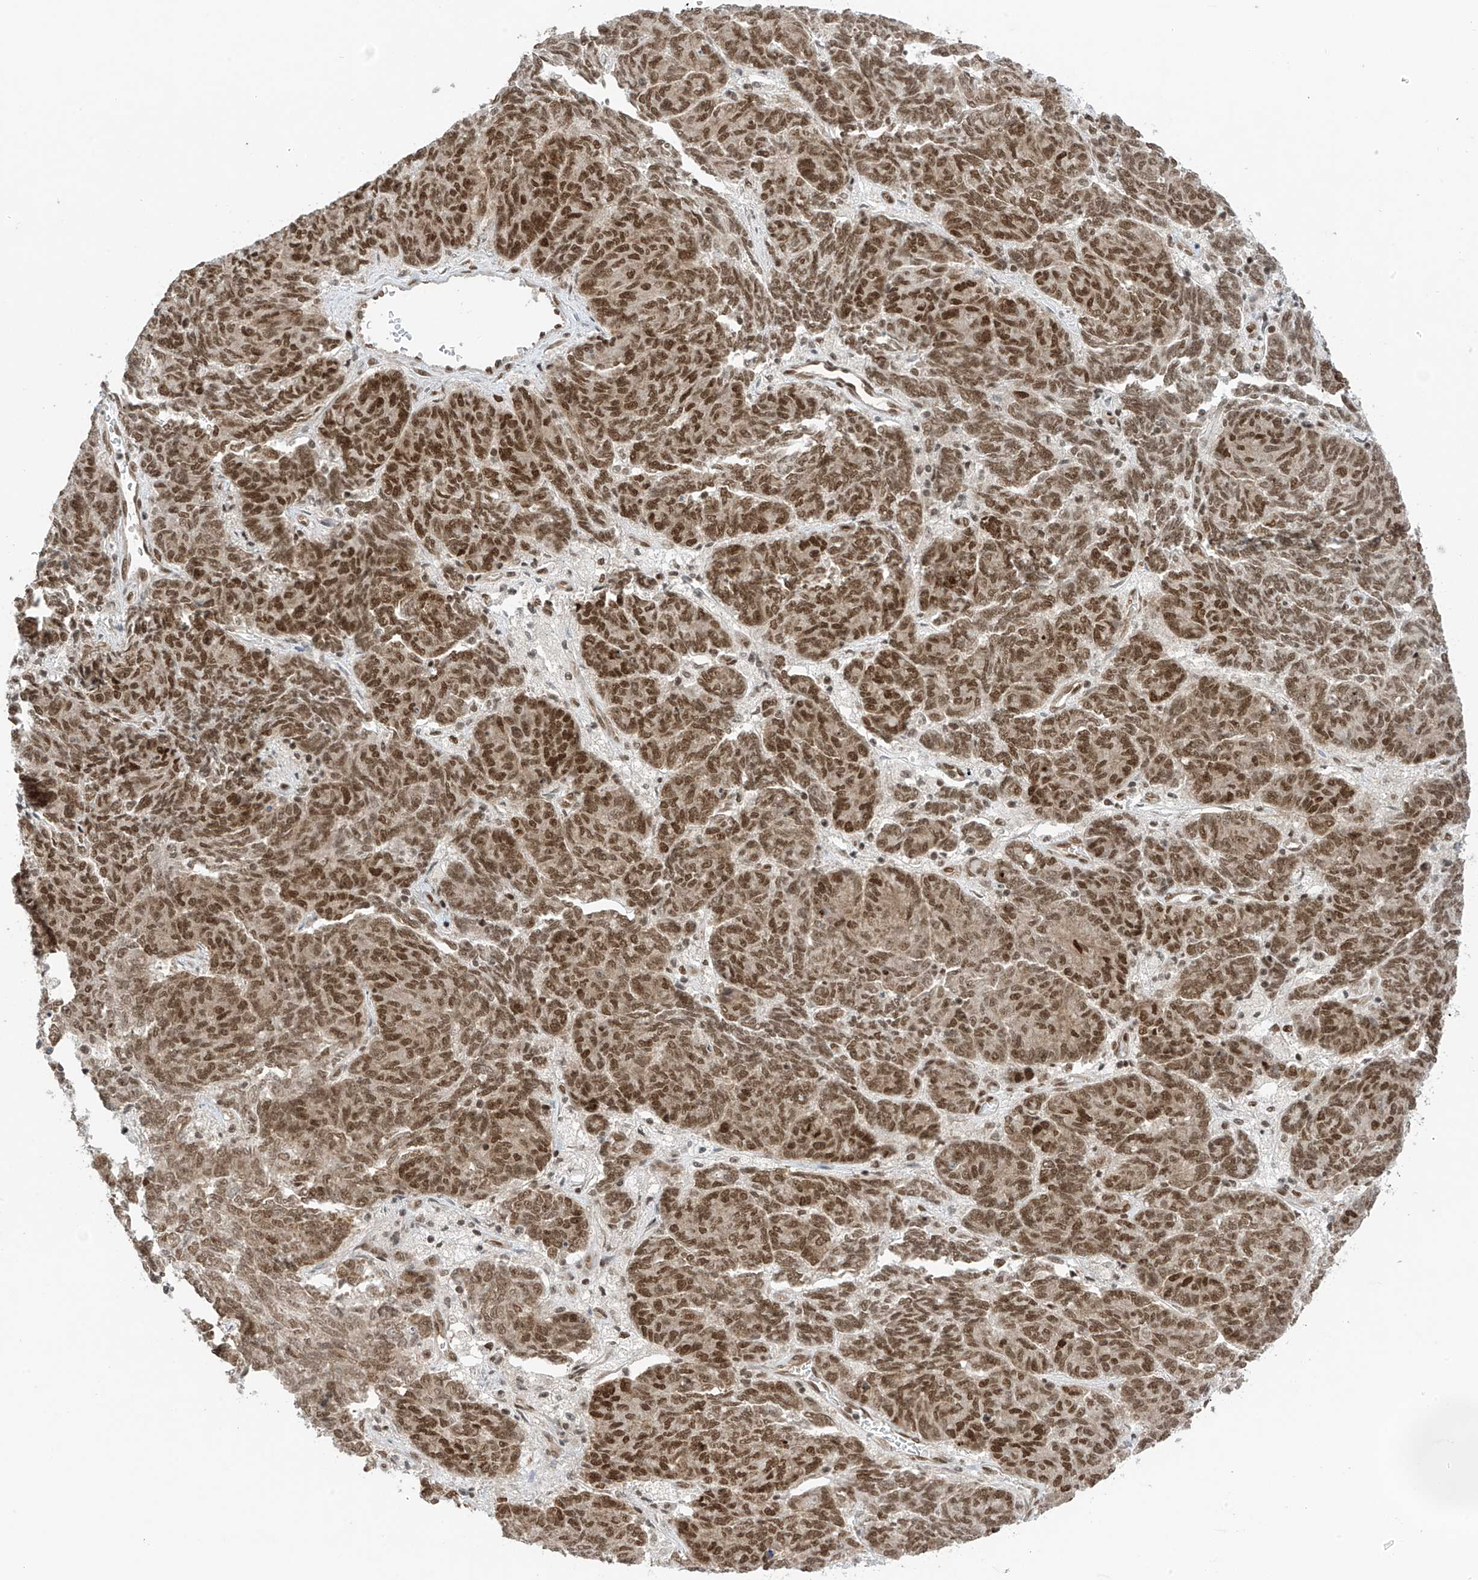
{"staining": {"intensity": "moderate", "quantity": ">75%", "location": "nuclear"}, "tissue": "endometrial cancer", "cell_type": "Tumor cells", "image_type": "cancer", "snomed": [{"axis": "morphology", "description": "Adenocarcinoma, NOS"}, {"axis": "topography", "description": "Endometrium"}], "caption": "Immunohistochemistry (IHC) photomicrograph of endometrial adenocarcinoma stained for a protein (brown), which reveals medium levels of moderate nuclear staining in about >75% of tumor cells.", "gene": "AURKAIP1", "patient": {"sex": "female", "age": 80}}